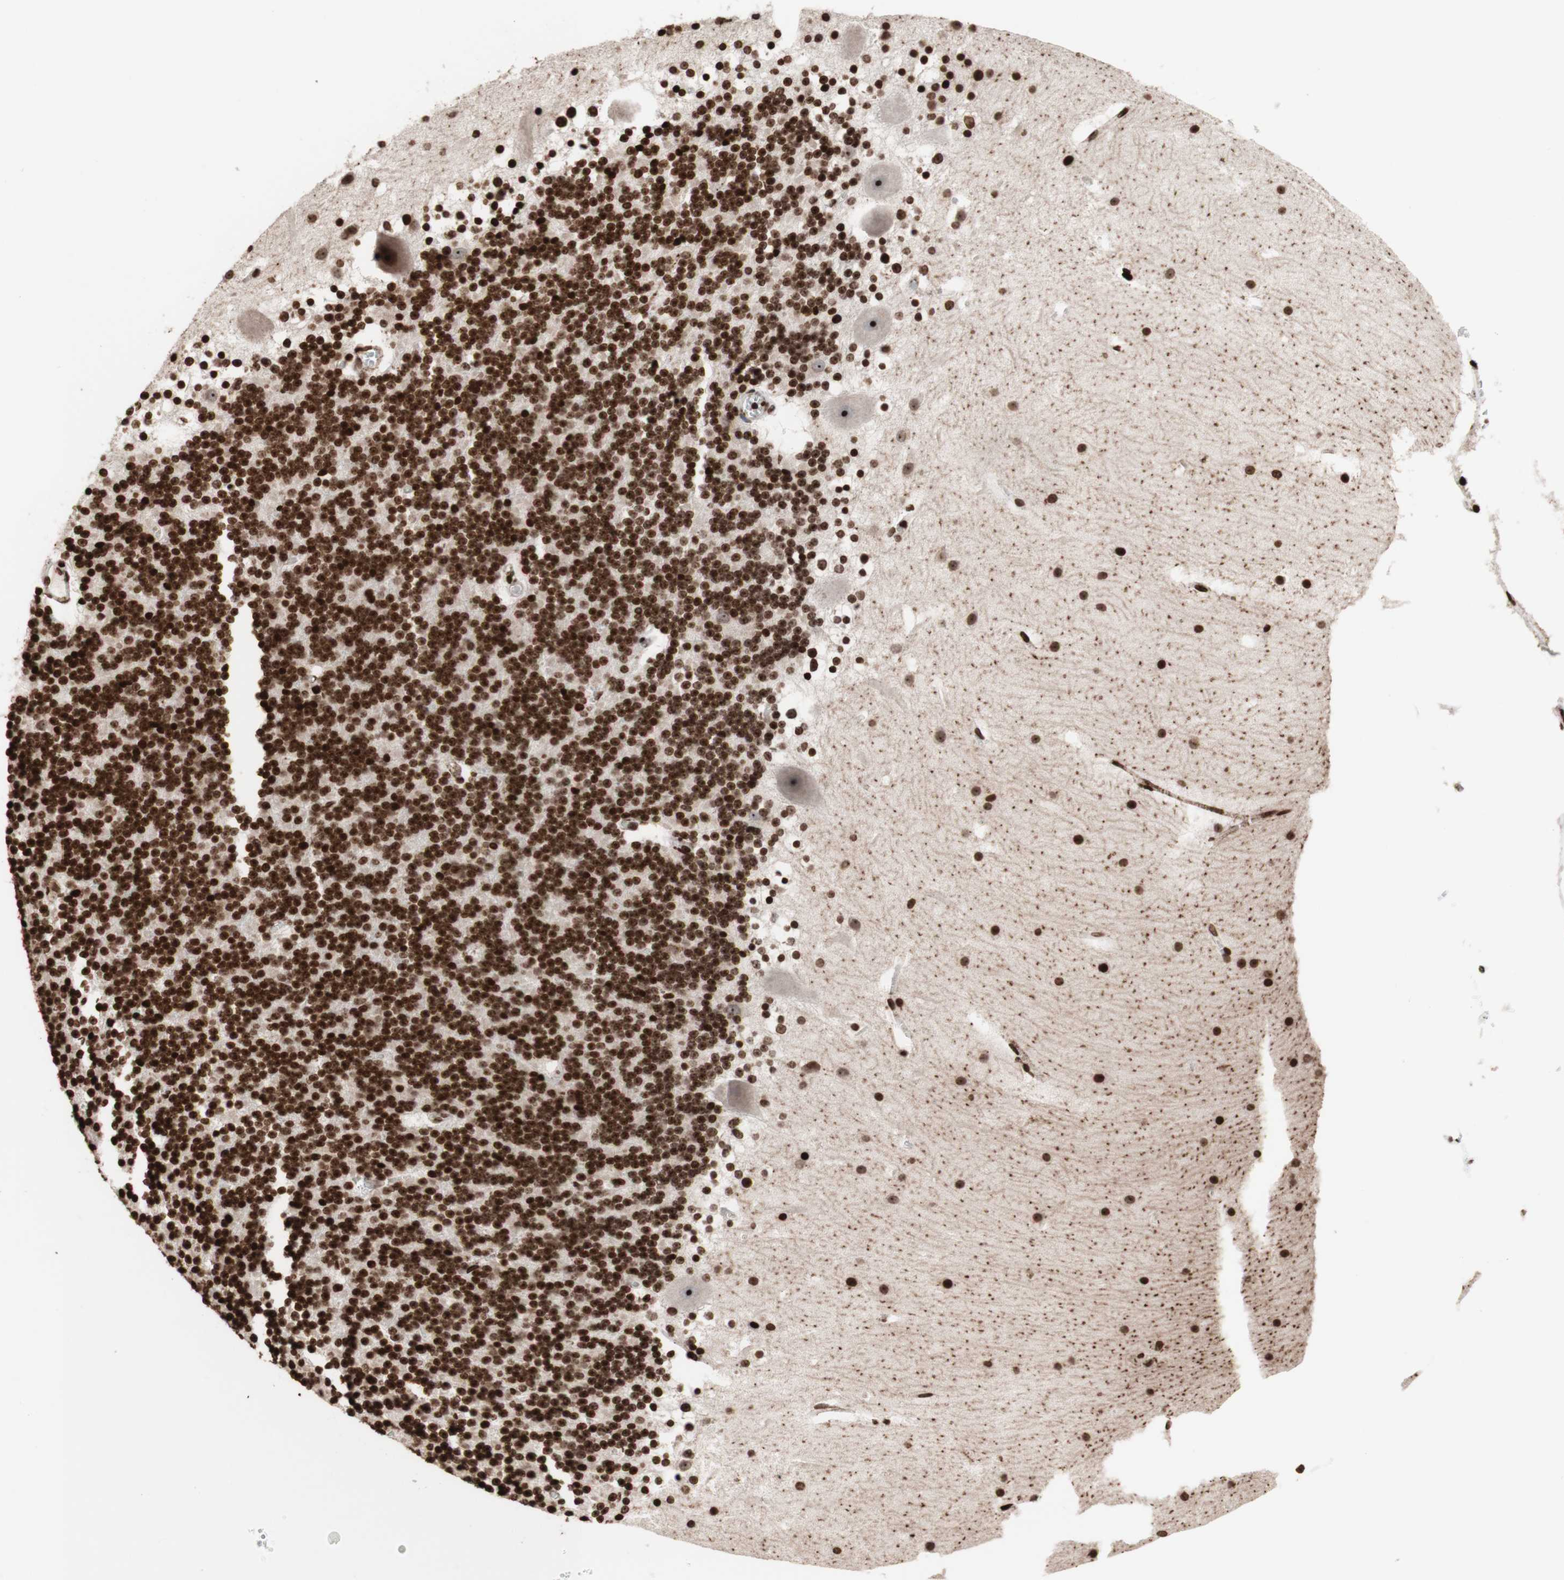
{"staining": {"intensity": "strong", "quantity": ">75%", "location": "nuclear"}, "tissue": "cerebellum", "cell_type": "Cells in granular layer", "image_type": "normal", "snomed": [{"axis": "morphology", "description": "Normal tissue, NOS"}, {"axis": "topography", "description": "Cerebellum"}], "caption": "High-power microscopy captured an immunohistochemistry micrograph of unremarkable cerebellum, revealing strong nuclear positivity in approximately >75% of cells in granular layer.", "gene": "NCAPD2", "patient": {"sex": "male", "age": 45}}